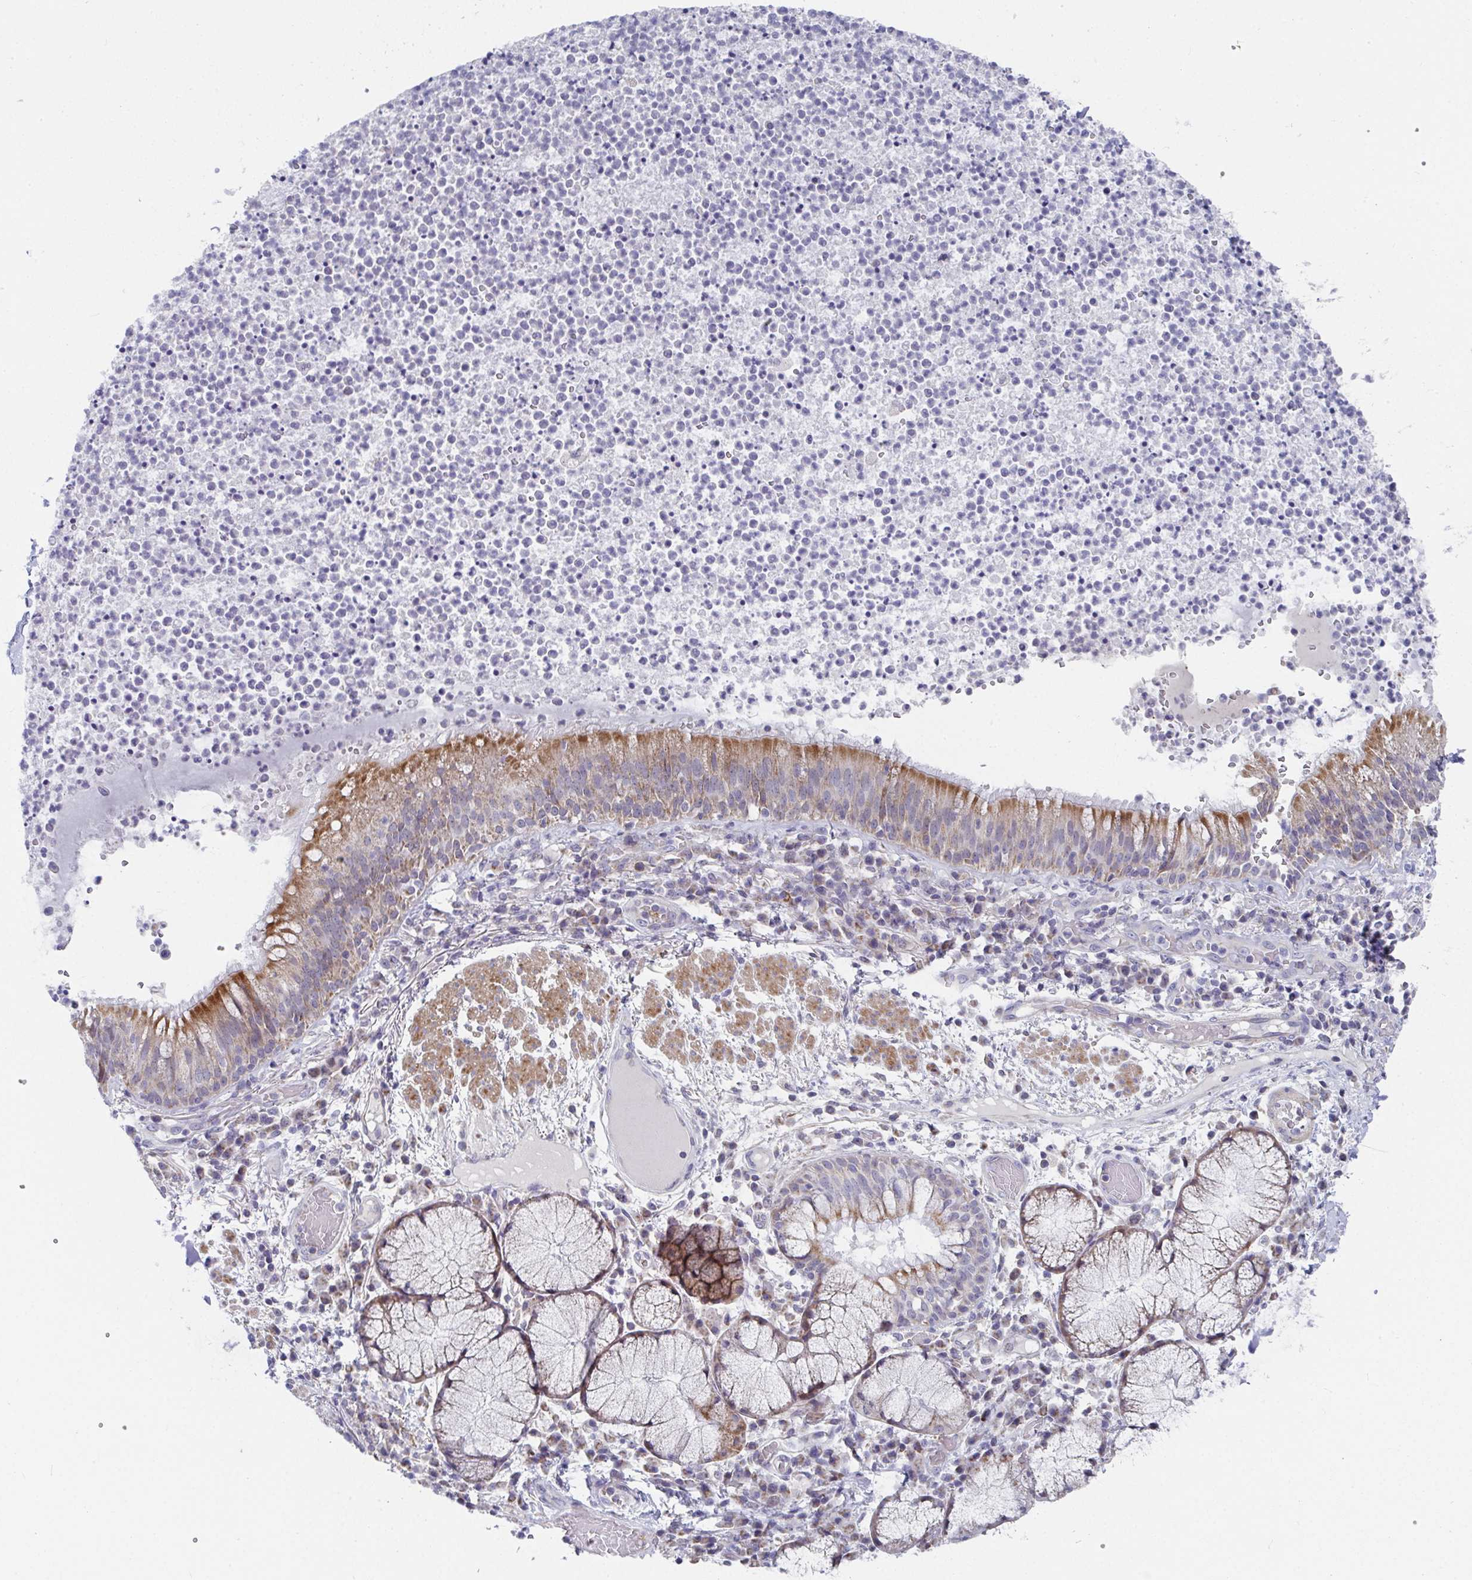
{"staining": {"intensity": "moderate", "quantity": "25%-75%", "location": "cytoplasmic/membranous"}, "tissue": "bronchus", "cell_type": "Respiratory epithelial cells", "image_type": "normal", "snomed": [{"axis": "morphology", "description": "Normal tissue, NOS"}, {"axis": "topography", "description": "Lymph node"}, {"axis": "topography", "description": "Bronchus"}], "caption": "This photomicrograph exhibits immunohistochemistry (IHC) staining of normal bronchus, with medium moderate cytoplasmic/membranous staining in about 25%-75% of respiratory epithelial cells.", "gene": "ATP5F1C", "patient": {"sex": "male", "age": 56}}